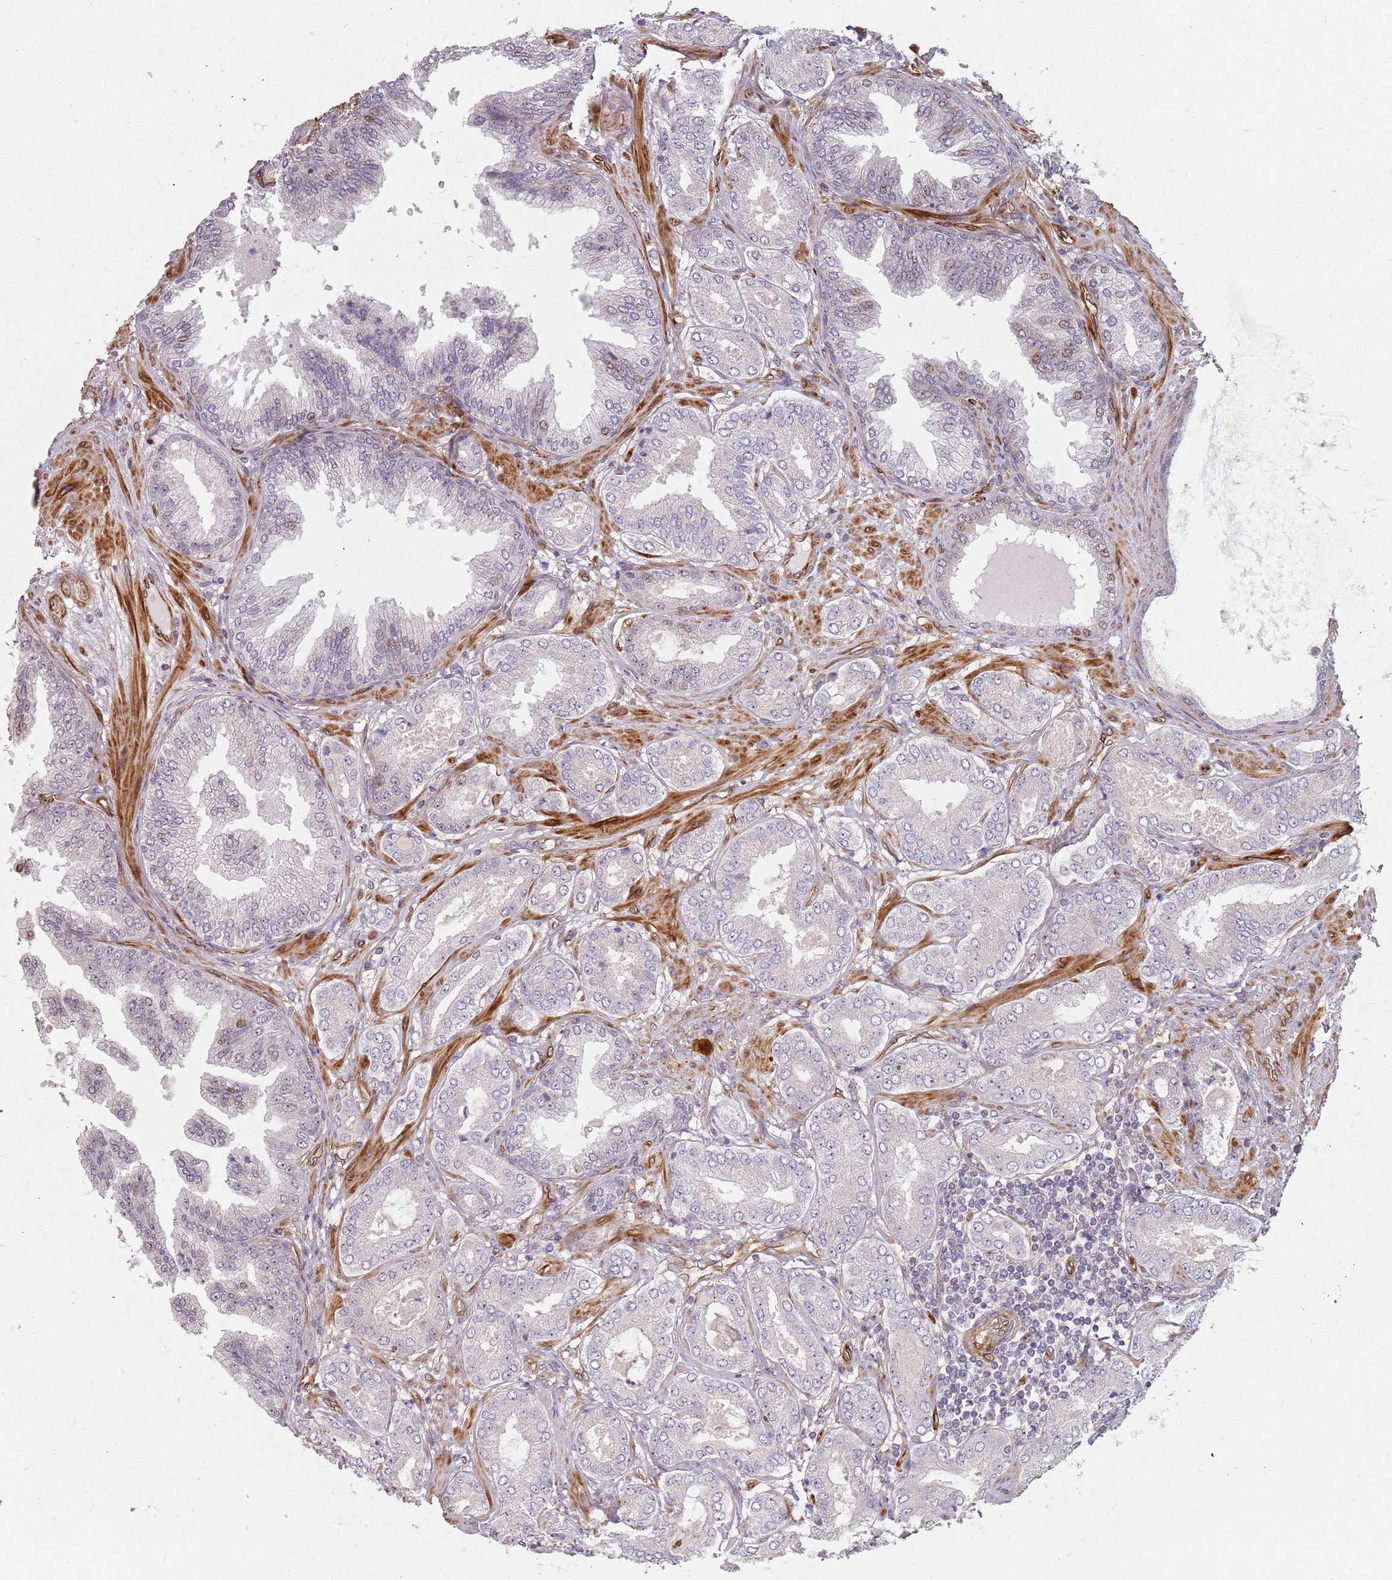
{"staining": {"intensity": "weak", "quantity": "<25%", "location": "nuclear"}, "tissue": "prostate cancer", "cell_type": "Tumor cells", "image_type": "cancer", "snomed": [{"axis": "morphology", "description": "Adenocarcinoma, Low grade"}, {"axis": "topography", "description": "Prostate"}], "caption": "This histopathology image is of prostate adenocarcinoma (low-grade) stained with IHC to label a protein in brown with the nuclei are counter-stained blue. There is no staining in tumor cells. (DAB immunohistochemistry (IHC) with hematoxylin counter stain).", "gene": "GAS2L3", "patient": {"sex": "male", "age": 63}}